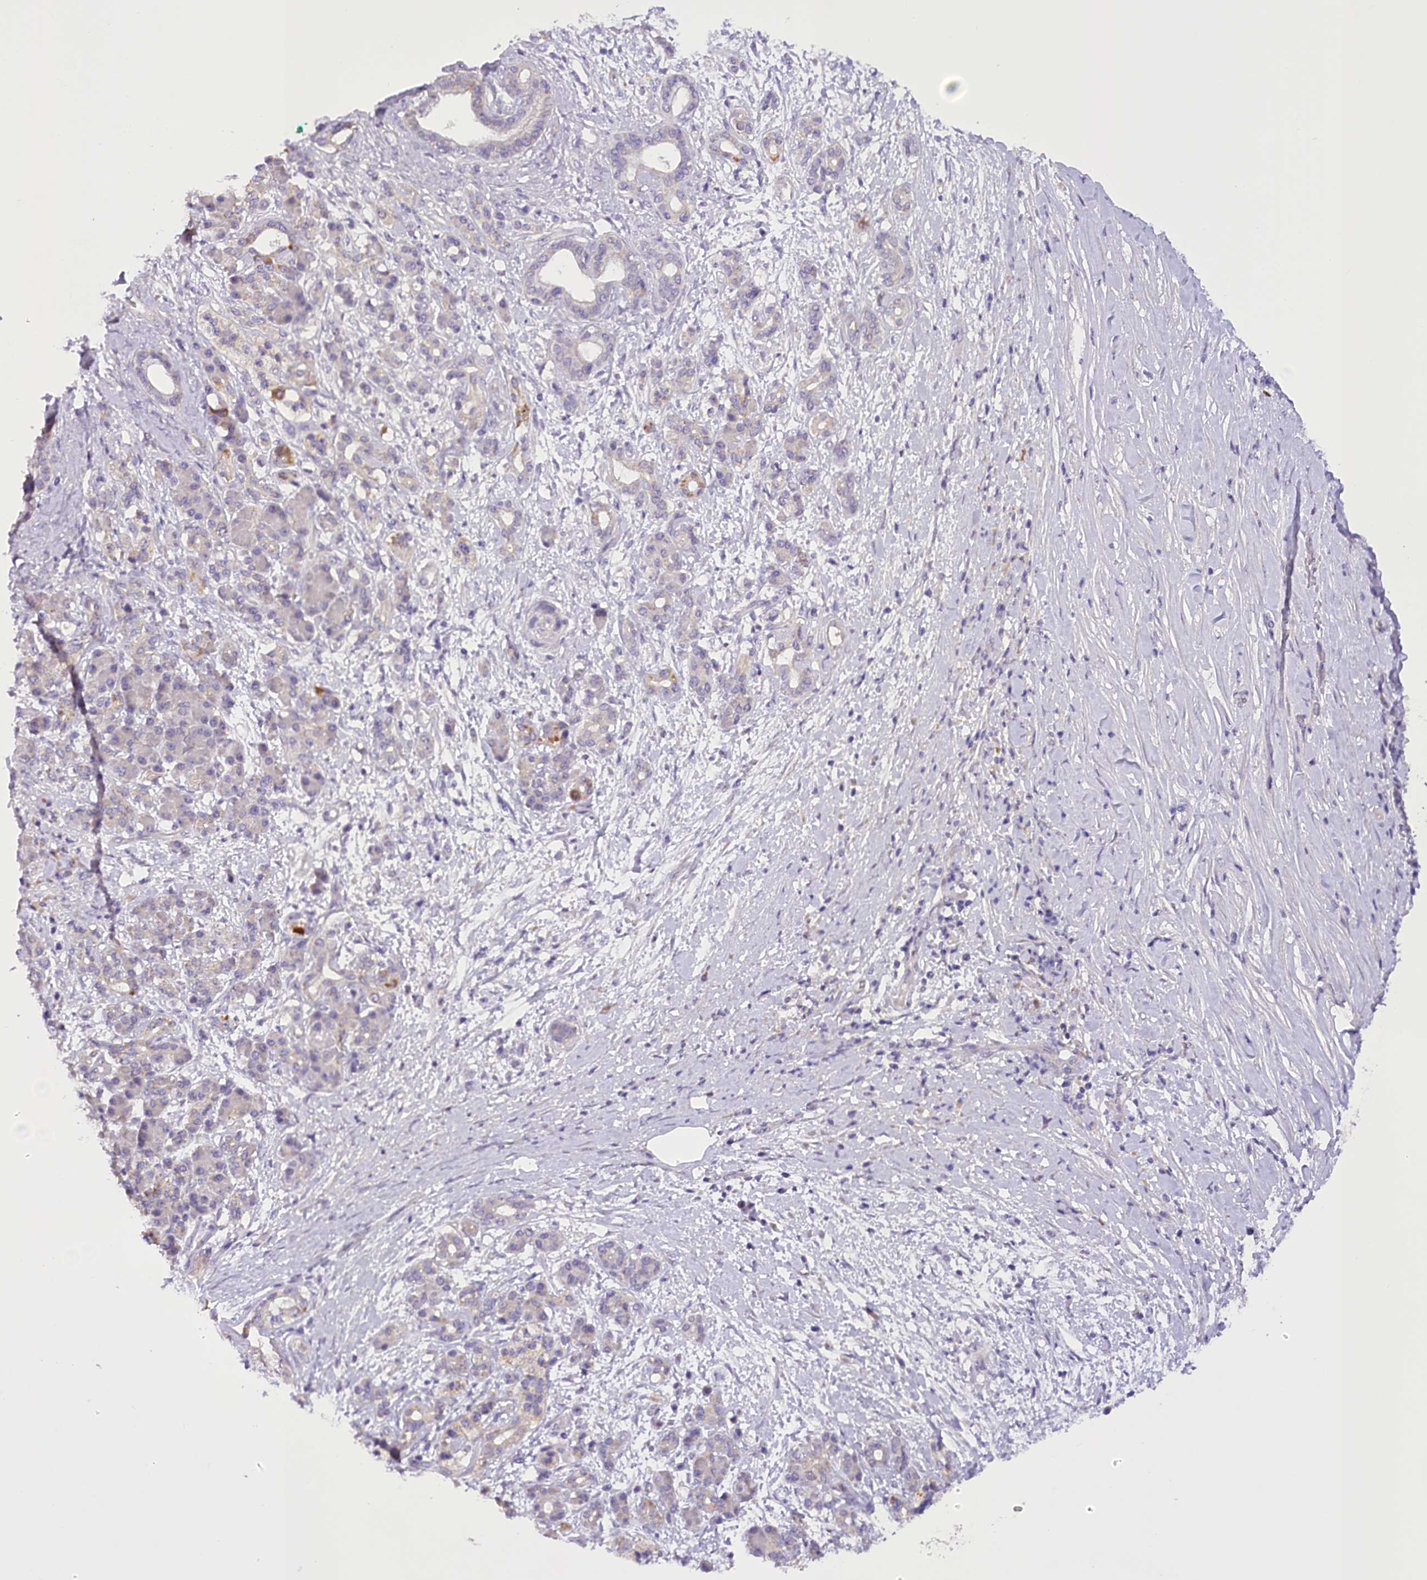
{"staining": {"intensity": "moderate", "quantity": "<25%", "location": "cytoplasmic/membranous"}, "tissue": "pancreatic cancer", "cell_type": "Tumor cells", "image_type": "cancer", "snomed": [{"axis": "morphology", "description": "Adenocarcinoma, NOS"}, {"axis": "topography", "description": "Pancreas"}], "caption": "Pancreatic cancer (adenocarcinoma) tissue displays moderate cytoplasmic/membranous expression in about <25% of tumor cells, visualized by immunohistochemistry.", "gene": "DCUN1D1", "patient": {"sex": "female", "age": 55}}